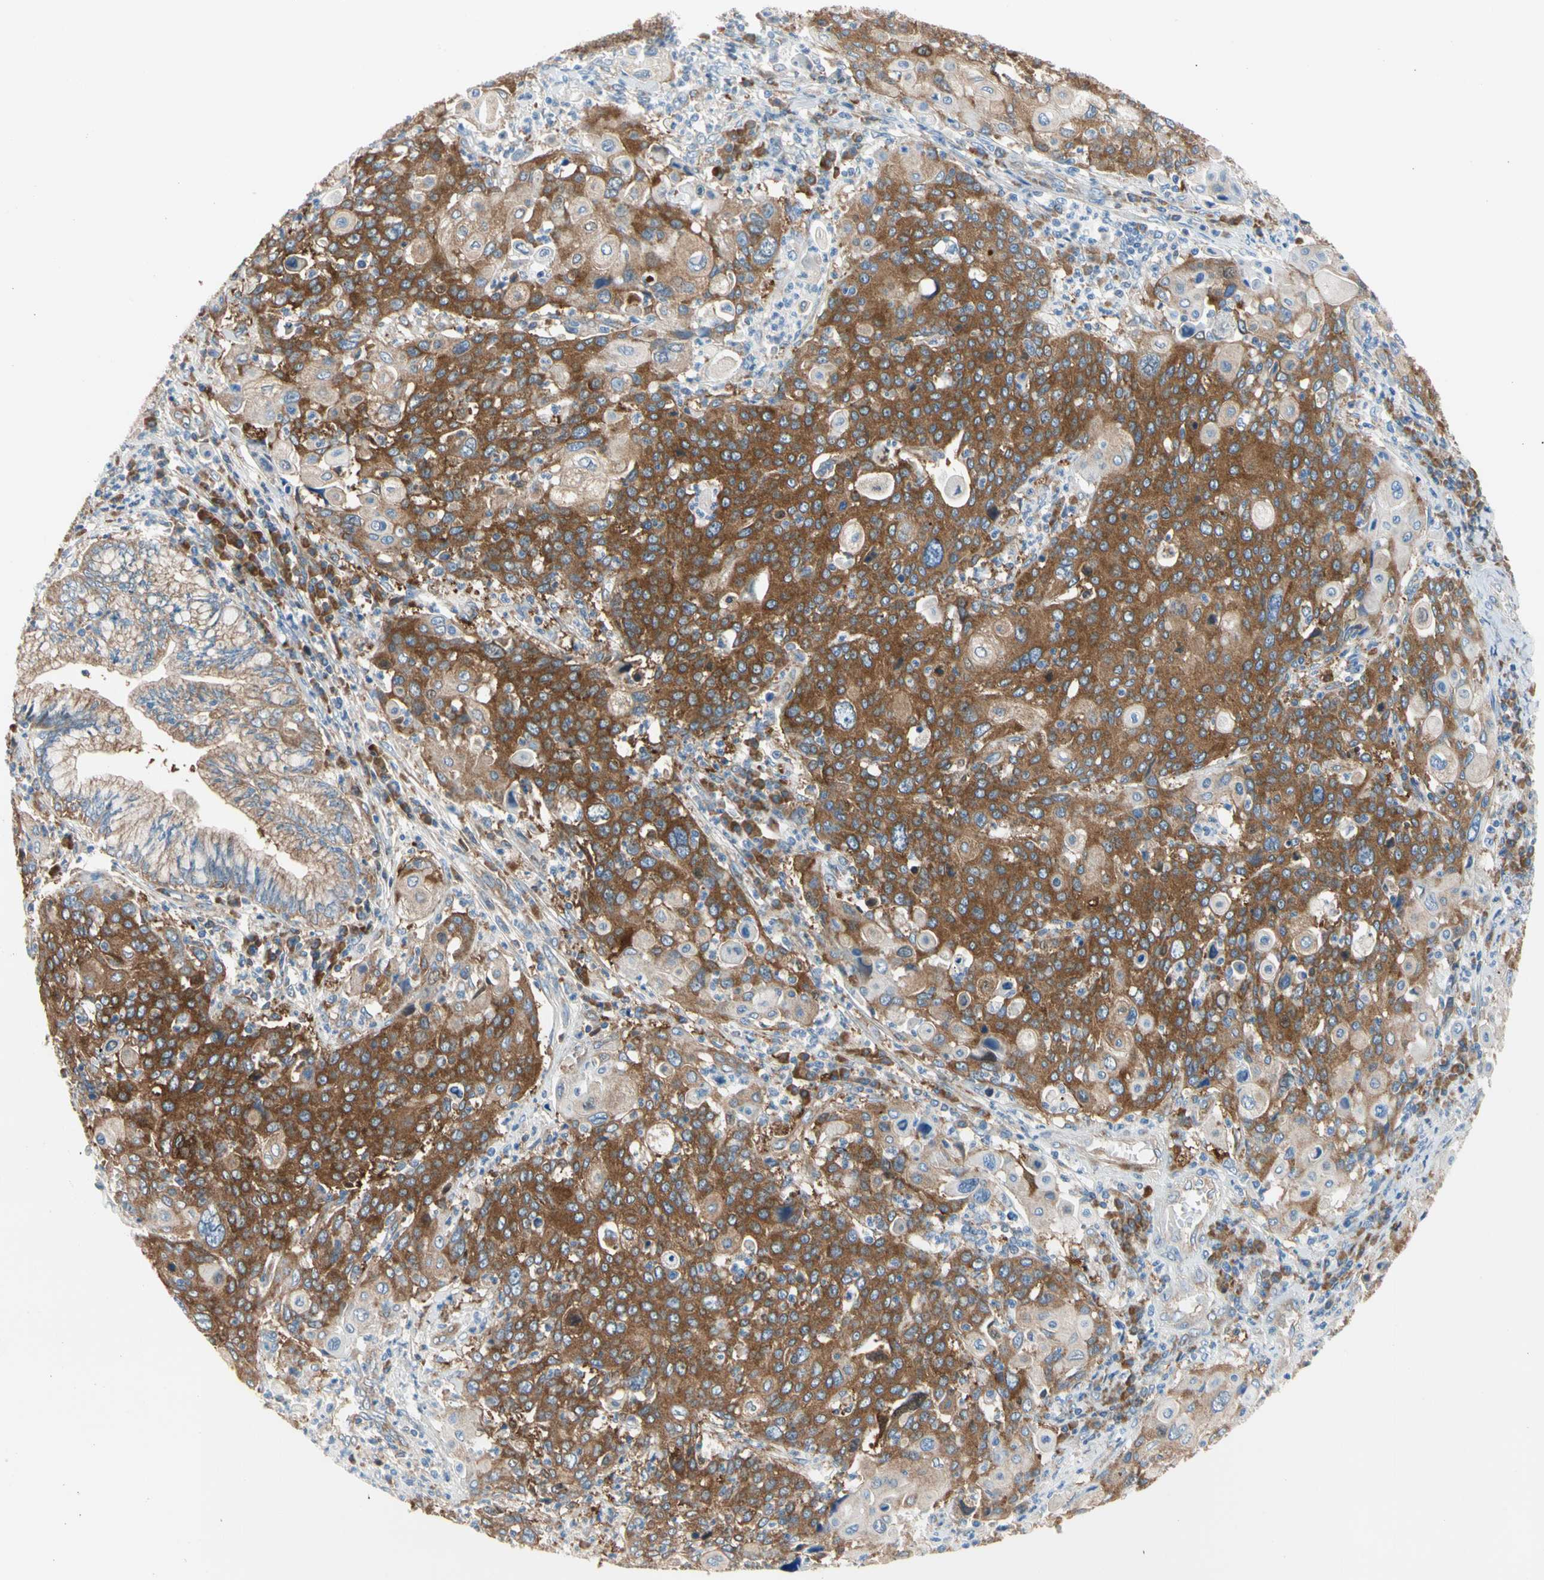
{"staining": {"intensity": "strong", "quantity": ">75%", "location": "cytoplasmic/membranous"}, "tissue": "cervical cancer", "cell_type": "Tumor cells", "image_type": "cancer", "snomed": [{"axis": "morphology", "description": "Squamous cell carcinoma, NOS"}, {"axis": "topography", "description": "Cervix"}], "caption": "Protein expression analysis of squamous cell carcinoma (cervical) shows strong cytoplasmic/membranous expression in about >75% of tumor cells. (DAB (3,3'-diaminobenzidine) IHC with brightfield microscopy, high magnification).", "gene": "GPHN", "patient": {"sex": "female", "age": 40}}